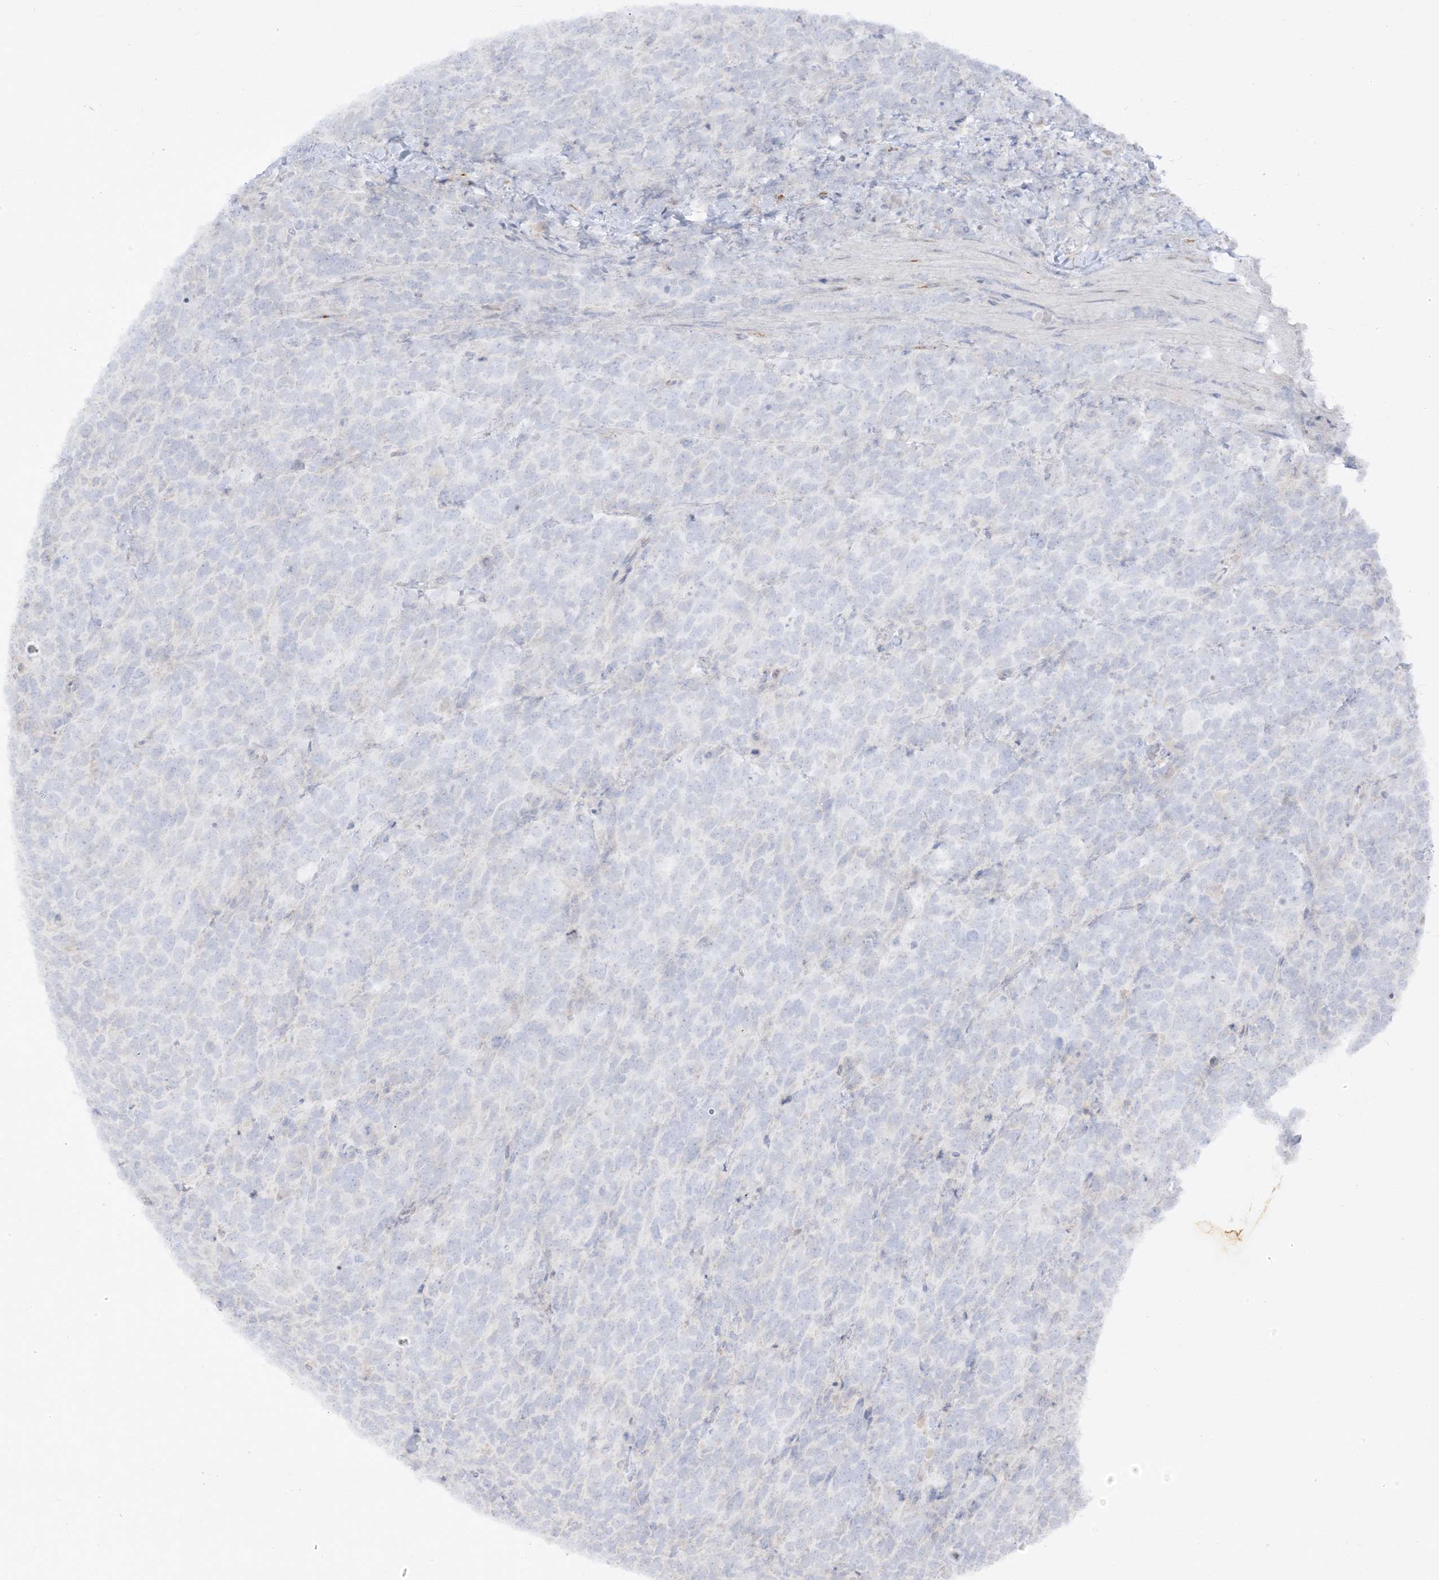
{"staining": {"intensity": "negative", "quantity": "none", "location": "none"}, "tissue": "urothelial cancer", "cell_type": "Tumor cells", "image_type": "cancer", "snomed": [{"axis": "morphology", "description": "Urothelial carcinoma, High grade"}, {"axis": "topography", "description": "Urinary bladder"}], "caption": "Immunohistochemical staining of high-grade urothelial carcinoma exhibits no significant expression in tumor cells.", "gene": "LOXL3", "patient": {"sex": "female", "age": 82}}